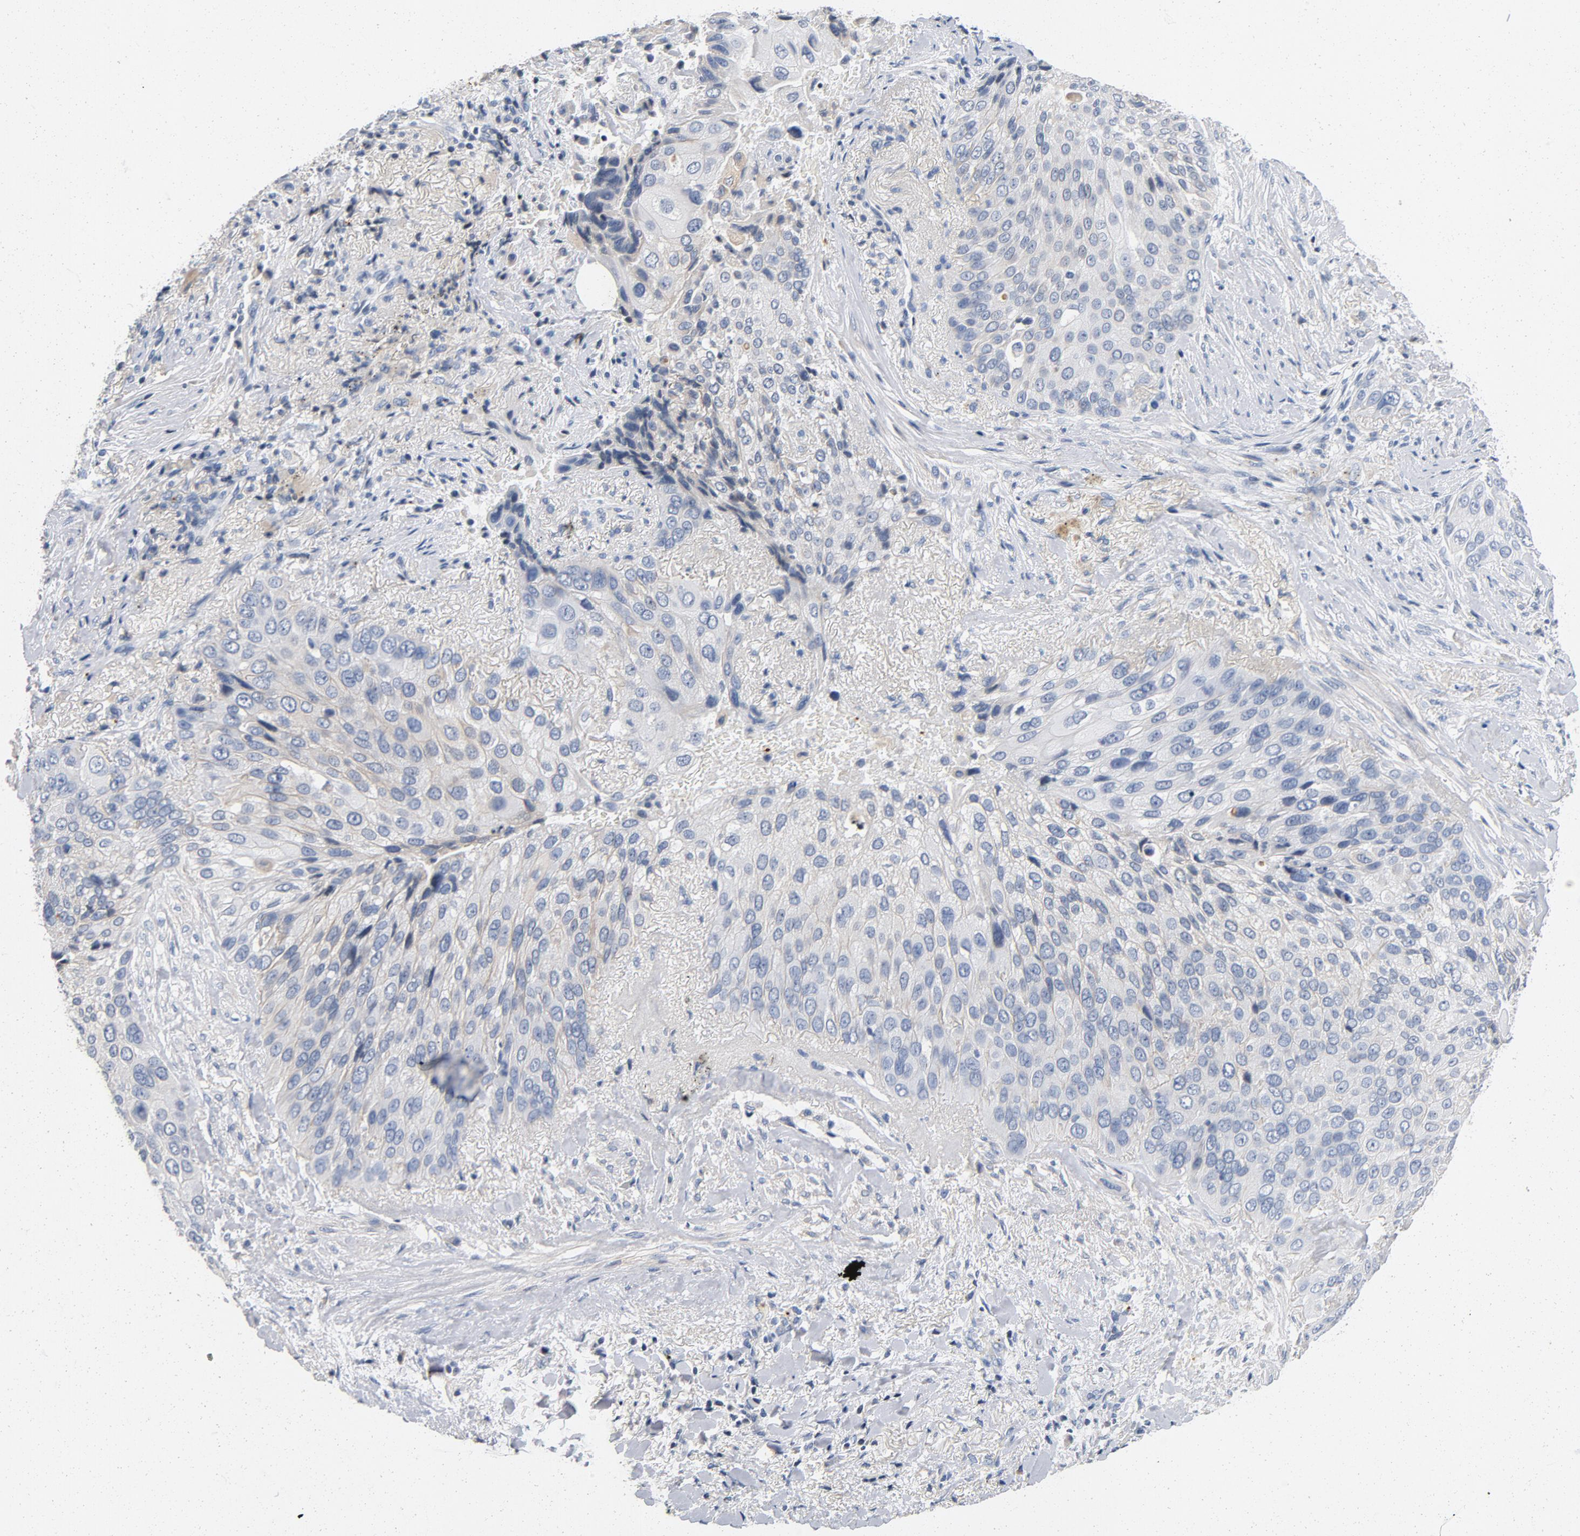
{"staining": {"intensity": "weak", "quantity": "<25%", "location": "cytoplasmic/membranous"}, "tissue": "lung cancer", "cell_type": "Tumor cells", "image_type": "cancer", "snomed": [{"axis": "morphology", "description": "Squamous cell carcinoma, NOS"}, {"axis": "topography", "description": "Lung"}], "caption": "Lung cancer was stained to show a protein in brown. There is no significant staining in tumor cells.", "gene": "PIM1", "patient": {"sex": "male", "age": 54}}